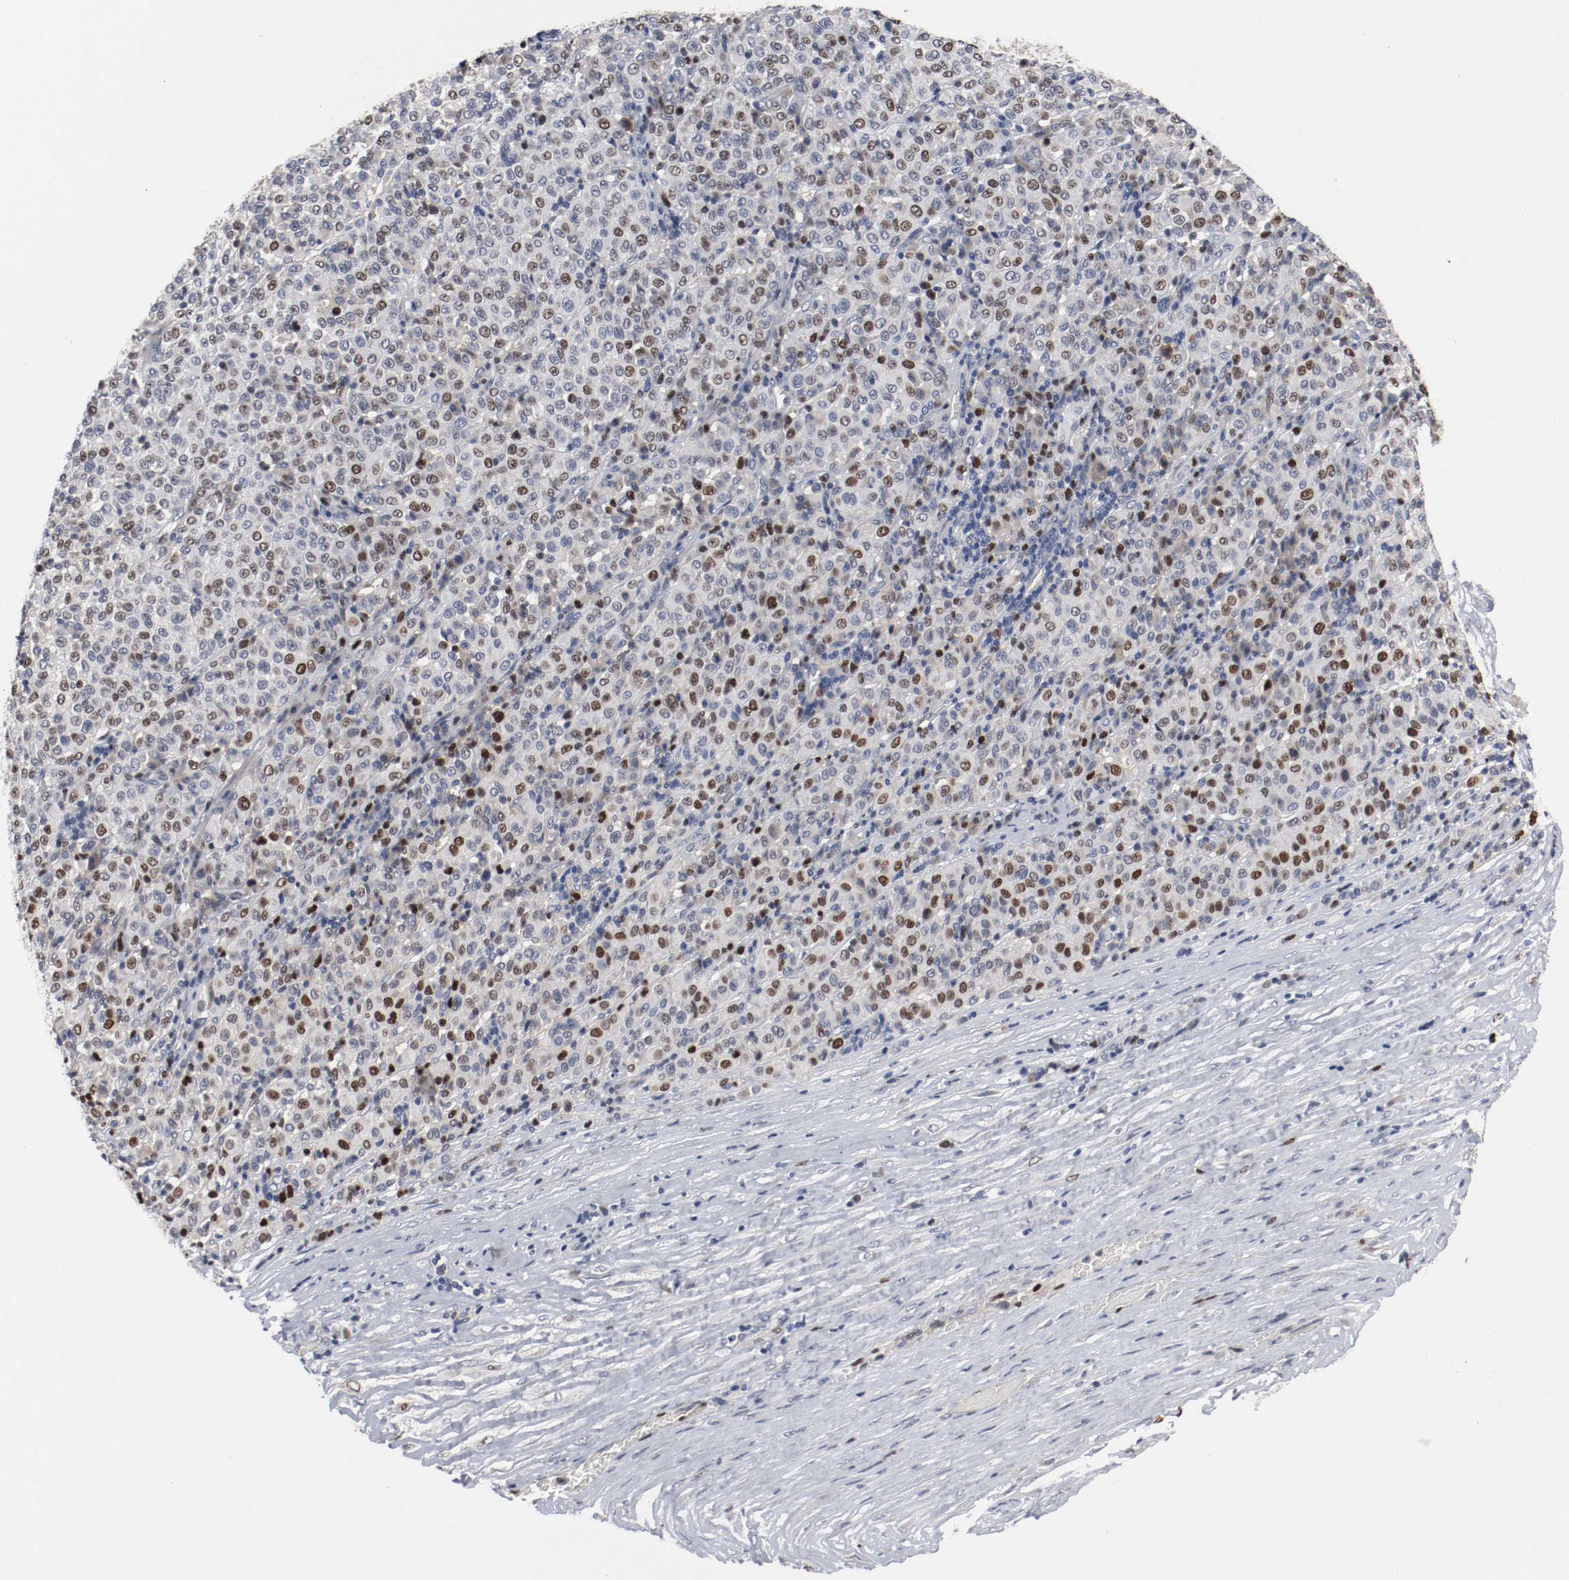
{"staining": {"intensity": "moderate", "quantity": "25%-75%", "location": "nuclear"}, "tissue": "melanoma", "cell_type": "Tumor cells", "image_type": "cancer", "snomed": [{"axis": "morphology", "description": "Malignant melanoma, Metastatic site"}, {"axis": "topography", "description": "Pancreas"}], "caption": "Immunohistochemistry (IHC) of malignant melanoma (metastatic site) displays medium levels of moderate nuclear expression in approximately 25%-75% of tumor cells.", "gene": "MCM6", "patient": {"sex": "female", "age": 30}}